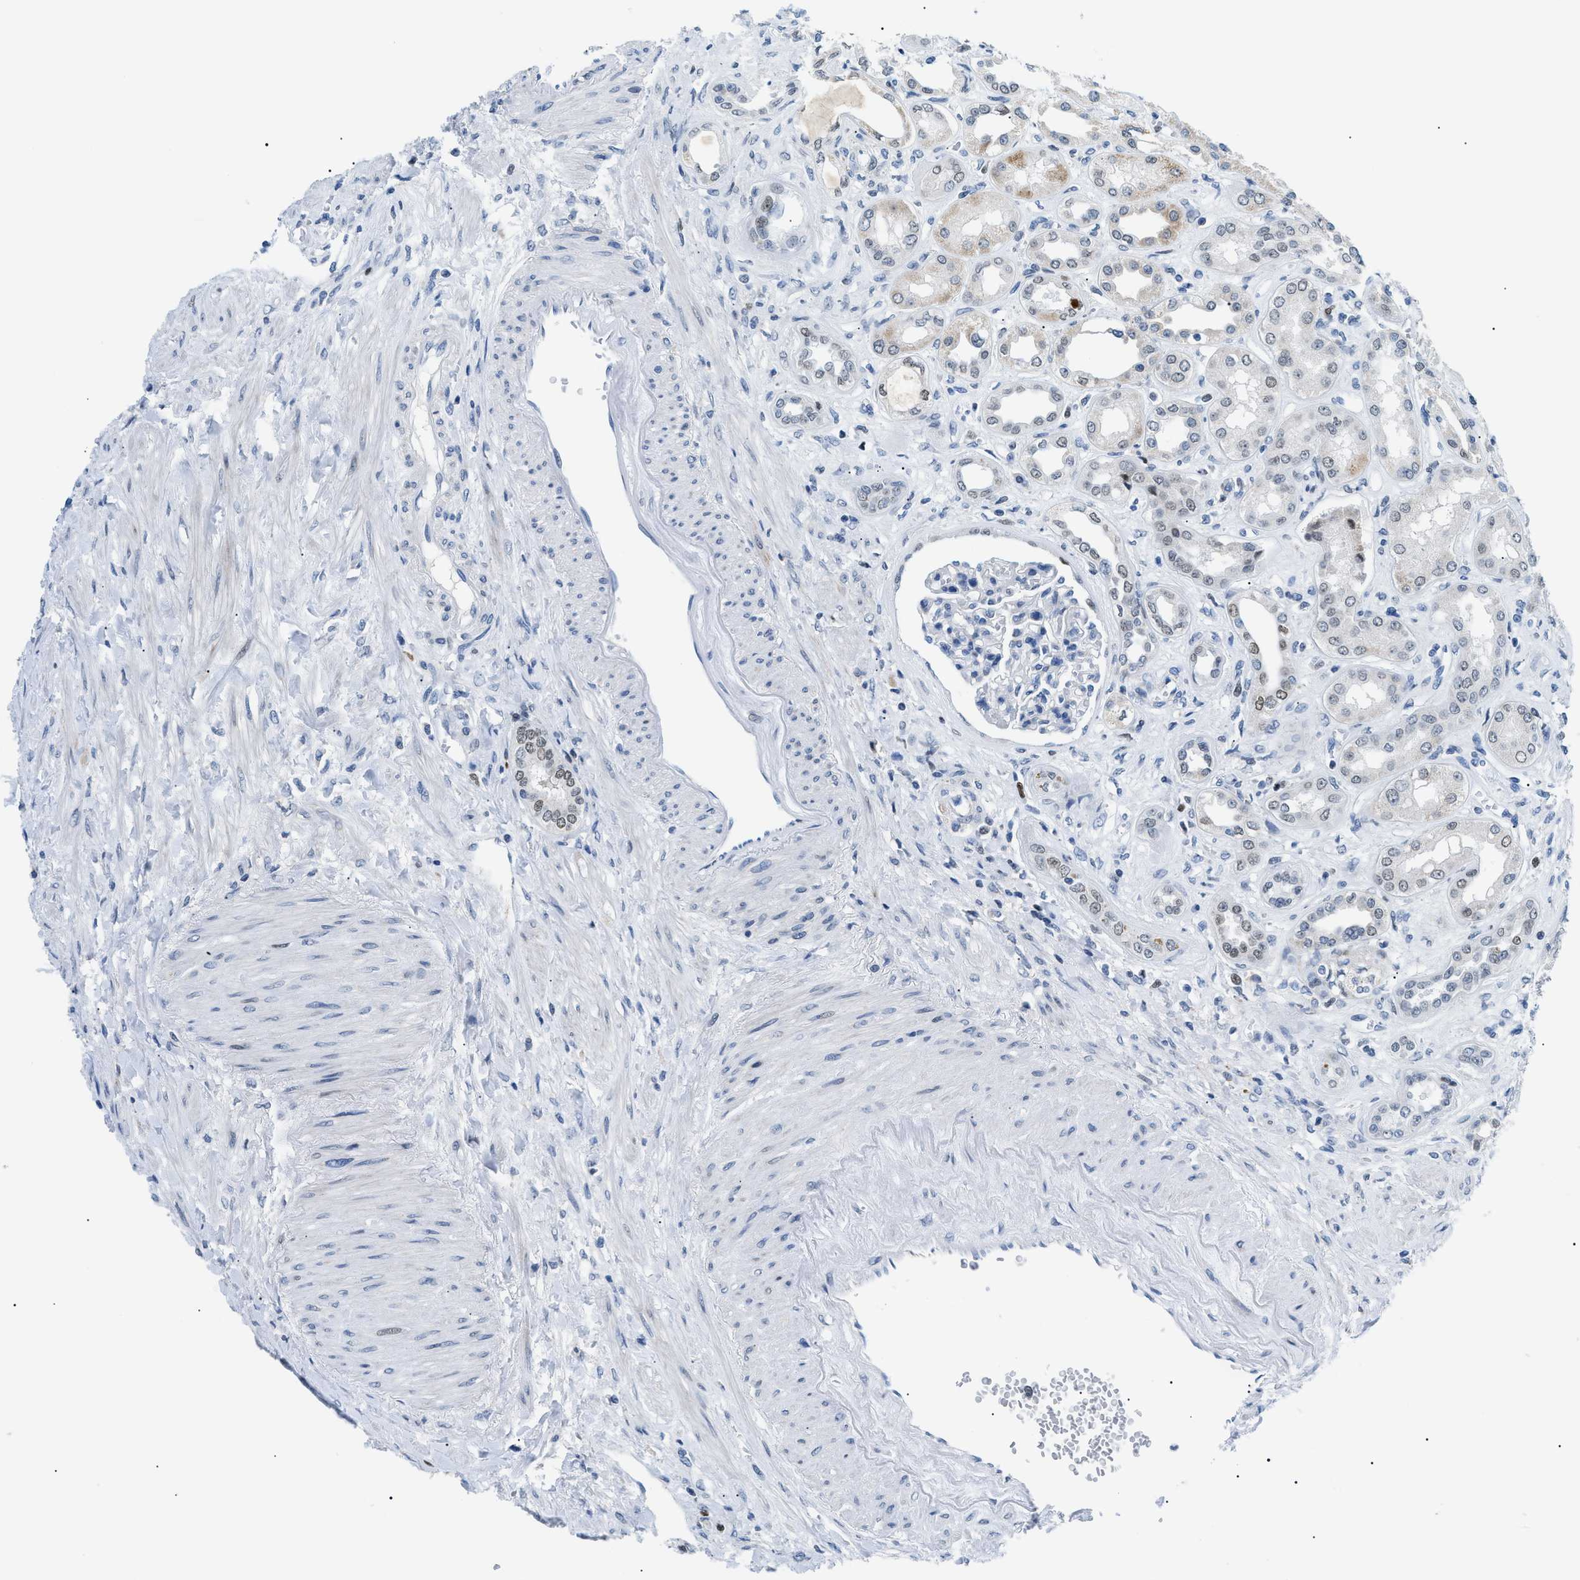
{"staining": {"intensity": "negative", "quantity": "none", "location": "none"}, "tissue": "kidney", "cell_type": "Cells in glomeruli", "image_type": "normal", "snomed": [{"axis": "morphology", "description": "Normal tissue, NOS"}, {"axis": "topography", "description": "Kidney"}], "caption": "Immunohistochemistry (IHC) image of unremarkable kidney: kidney stained with DAB (3,3'-diaminobenzidine) demonstrates no significant protein positivity in cells in glomeruli. (IHC, brightfield microscopy, high magnification).", "gene": "SMARCC1", "patient": {"sex": "male", "age": 59}}